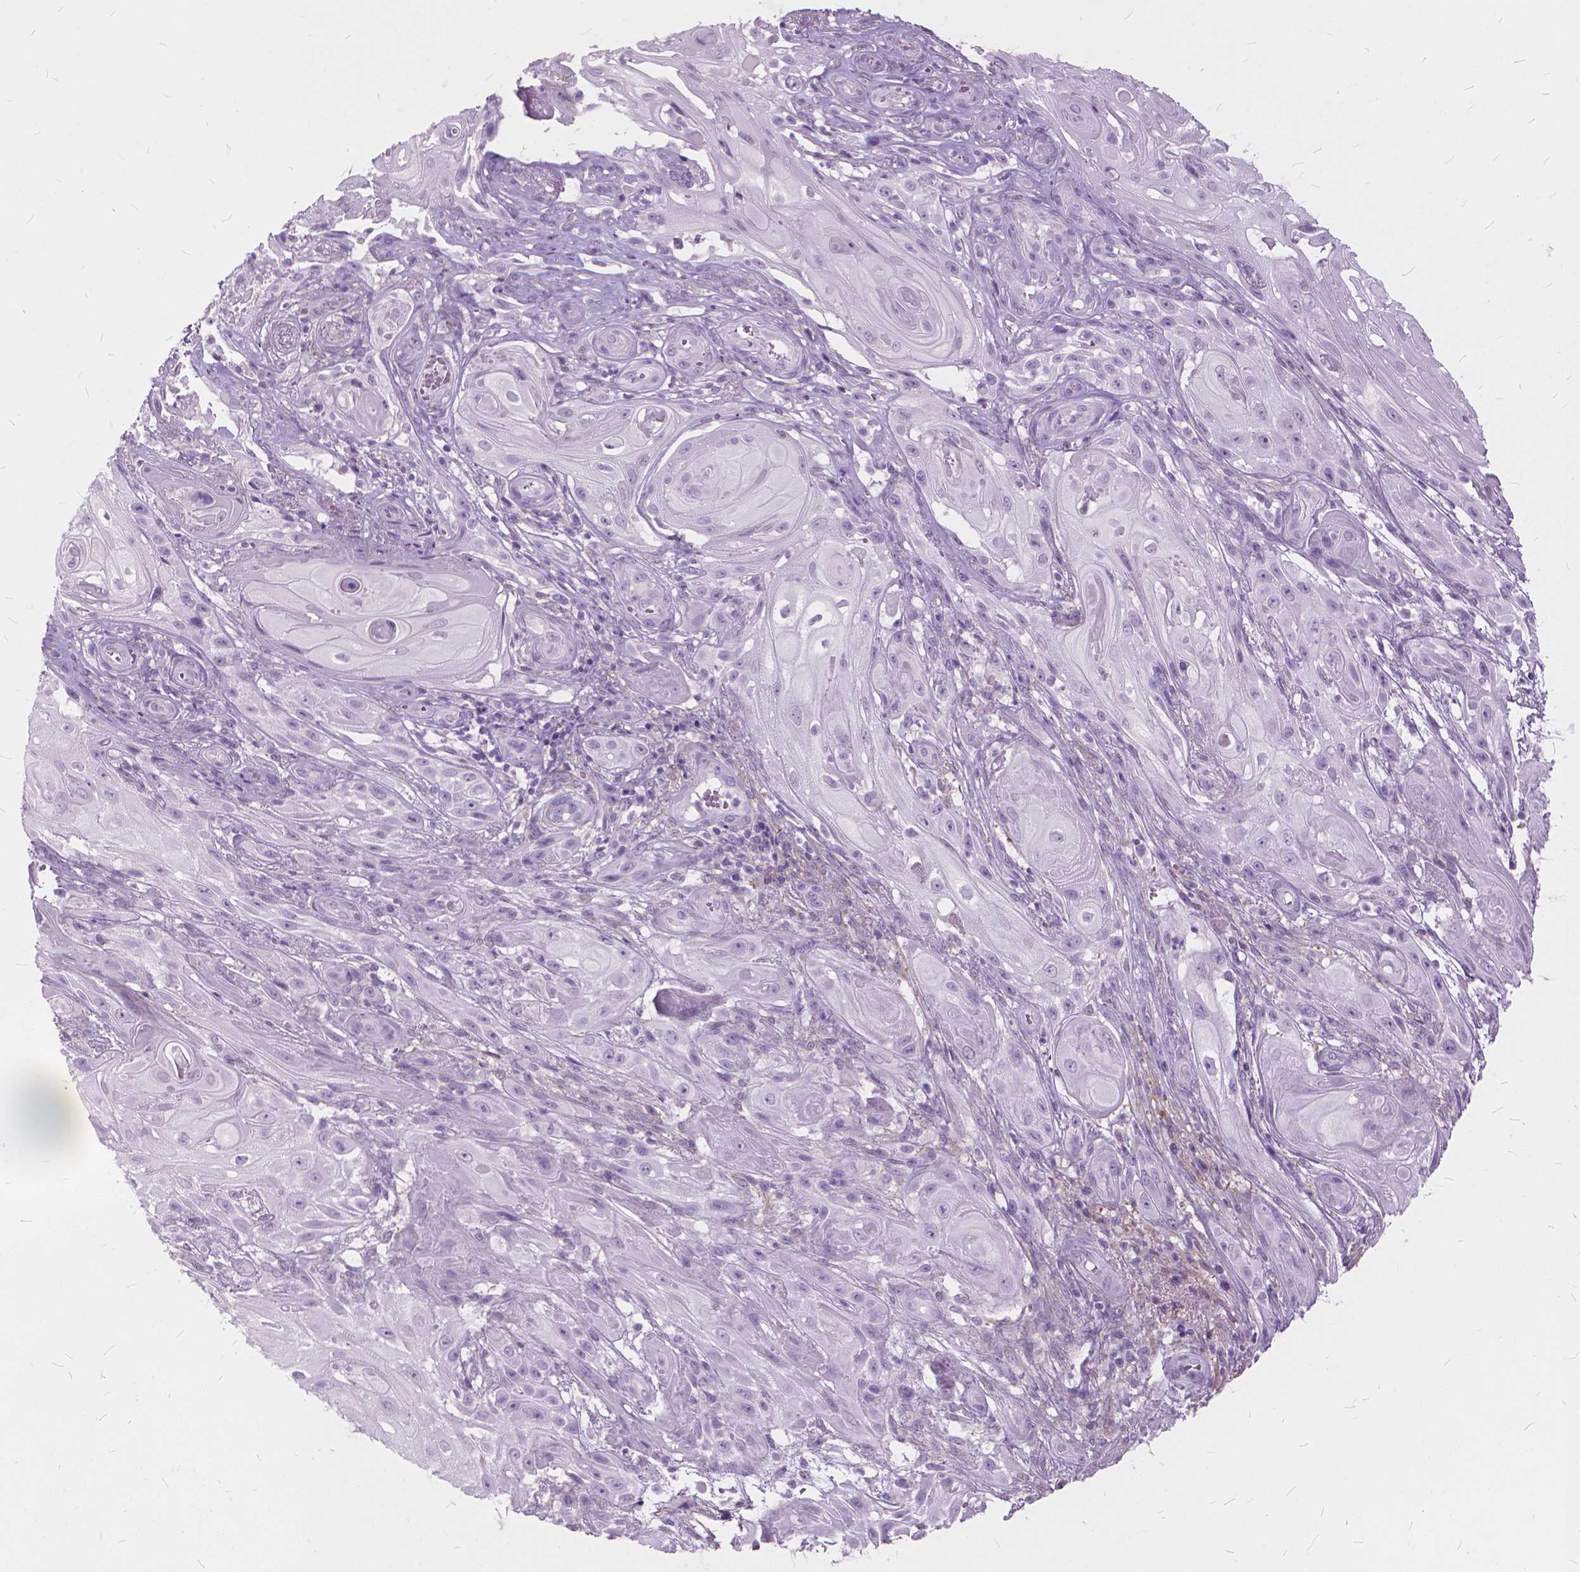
{"staining": {"intensity": "negative", "quantity": "none", "location": "none"}, "tissue": "skin cancer", "cell_type": "Tumor cells", "image_type": "cancer", "snomed": [{"axis": "morphology", "description": "Squamous cell carcinoma, NOS"}, {"axis": "topography", "description": "Skin"}], "caption": "This is an IHC micrograph of squamous cell carcinoma (skin). There is no positivity in tumor cells.", "gene": "DNM1", "patient": {"sex": "male", "age": 62}}